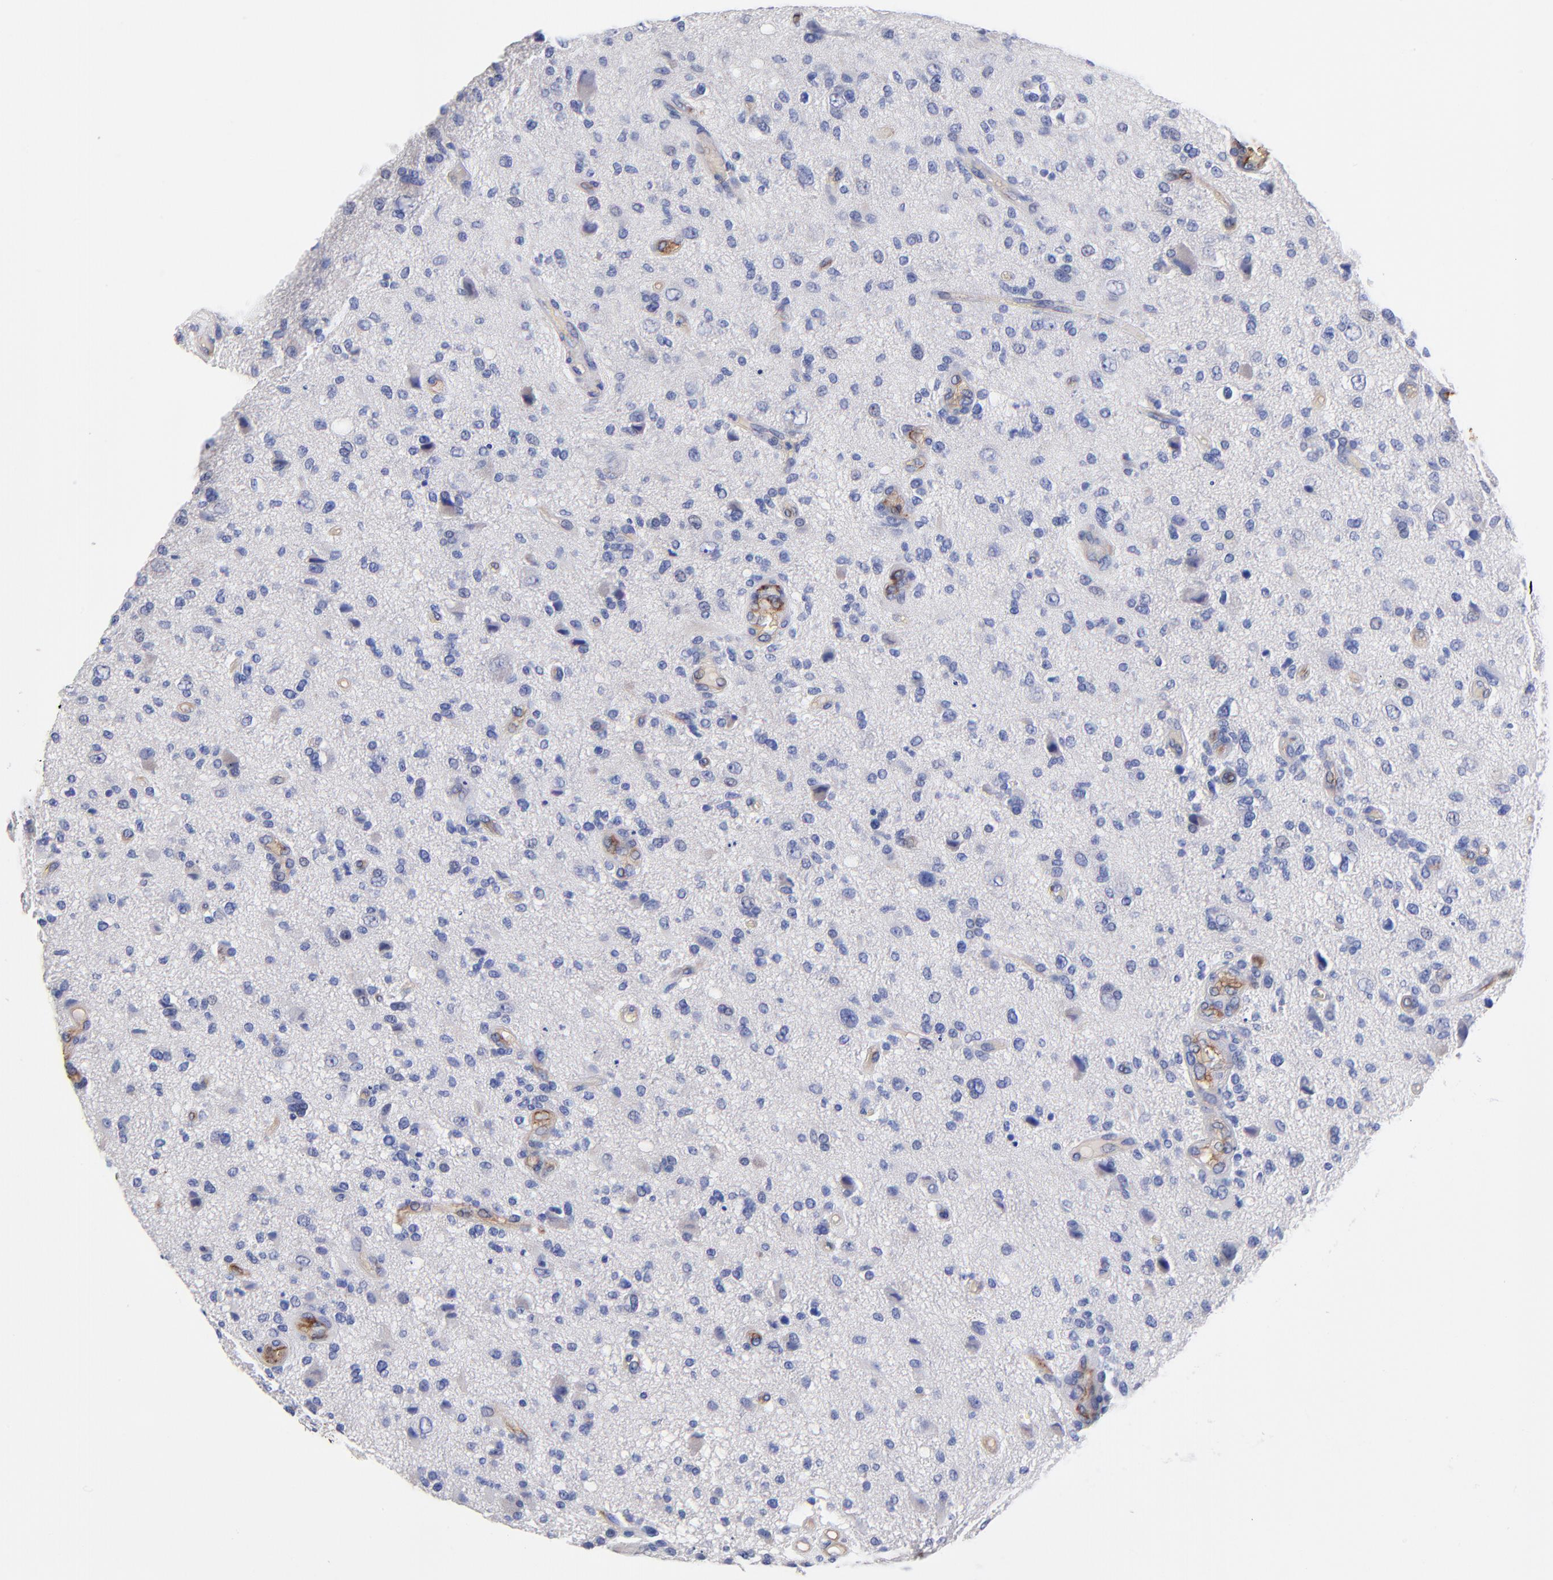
{"staining": {"intensity": "negative", "quantity": "none", "location": "none"}, "tissue": "glioma", "cell_type": "Tumor cells", "image_type": "cancer", "snomed": [{"axis": "morphology", "description": "Normal tissue, NOS"}, {"axis": "morphology", "description": "Glioma, malignant, High grade"}, {"axis": "topography", "description": "Cerebral cortex"}], "caption": "IHC of malignant glioma (high-grade) reveals no staining in tumor cells.", "gene": "SLC44A2", "patient": {"sex": "male", "age": 75}}